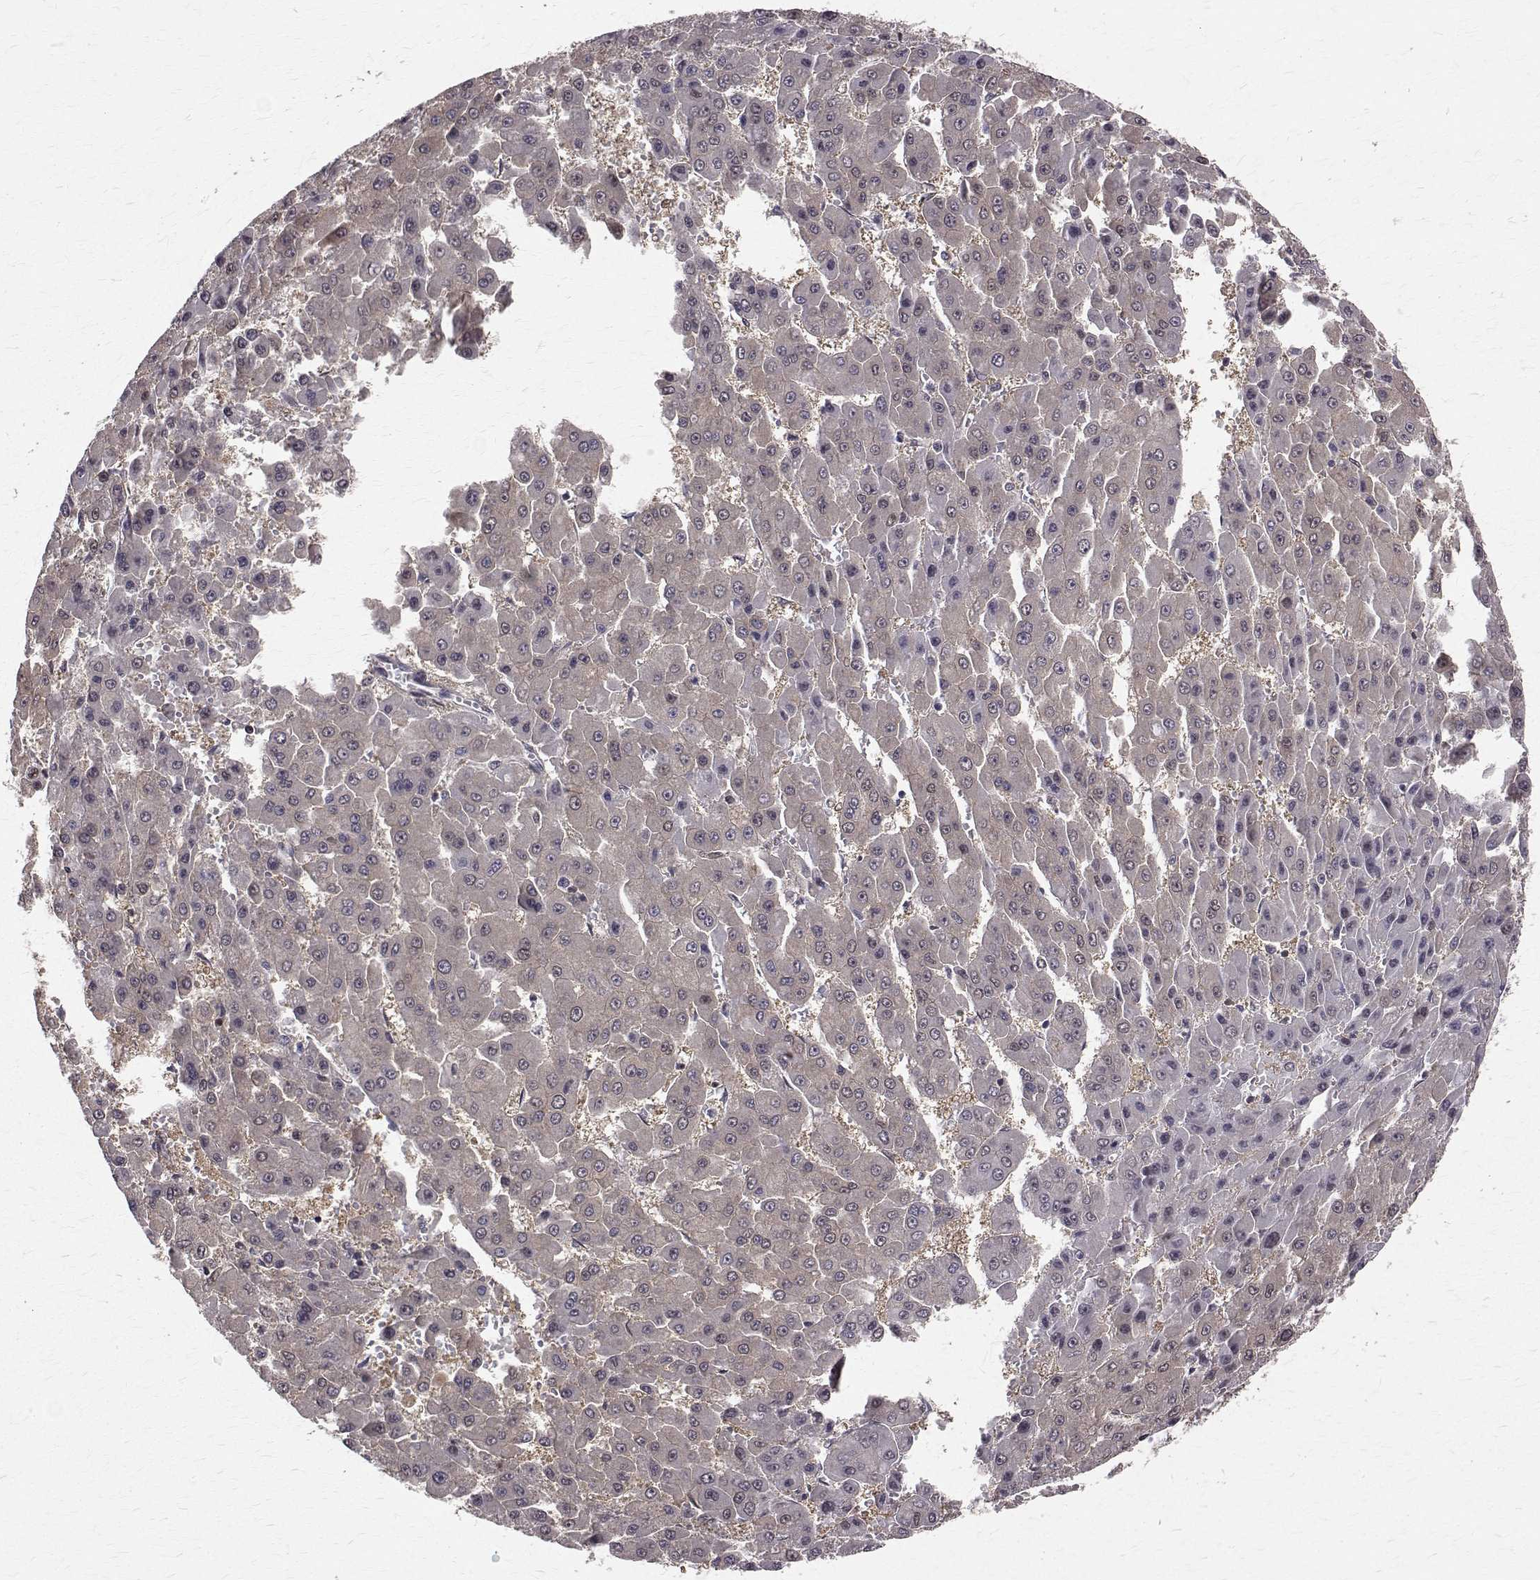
{"staining": {"intensity": "weak", "quantity": "<25%", "location": "nuclear"}, "tissue": "liver cancer", "cell_type": "Tumor cells", "image_type": "cancer", "snomed": [{"axis": "morphology", "description": "Carcinoma, Hepatocellular, NOS"}, {"axis": "topography", "description": "Liver"}], "caption": "High magnification brightfield microscopy of liver hepatocellular carcinoma stained with DAB (brown) and counterstained with hematoxylin (blue): tumor cells show no significant staining.", "gene": "NIF3L1", "patient": {"sex": "male", "age": 78}}